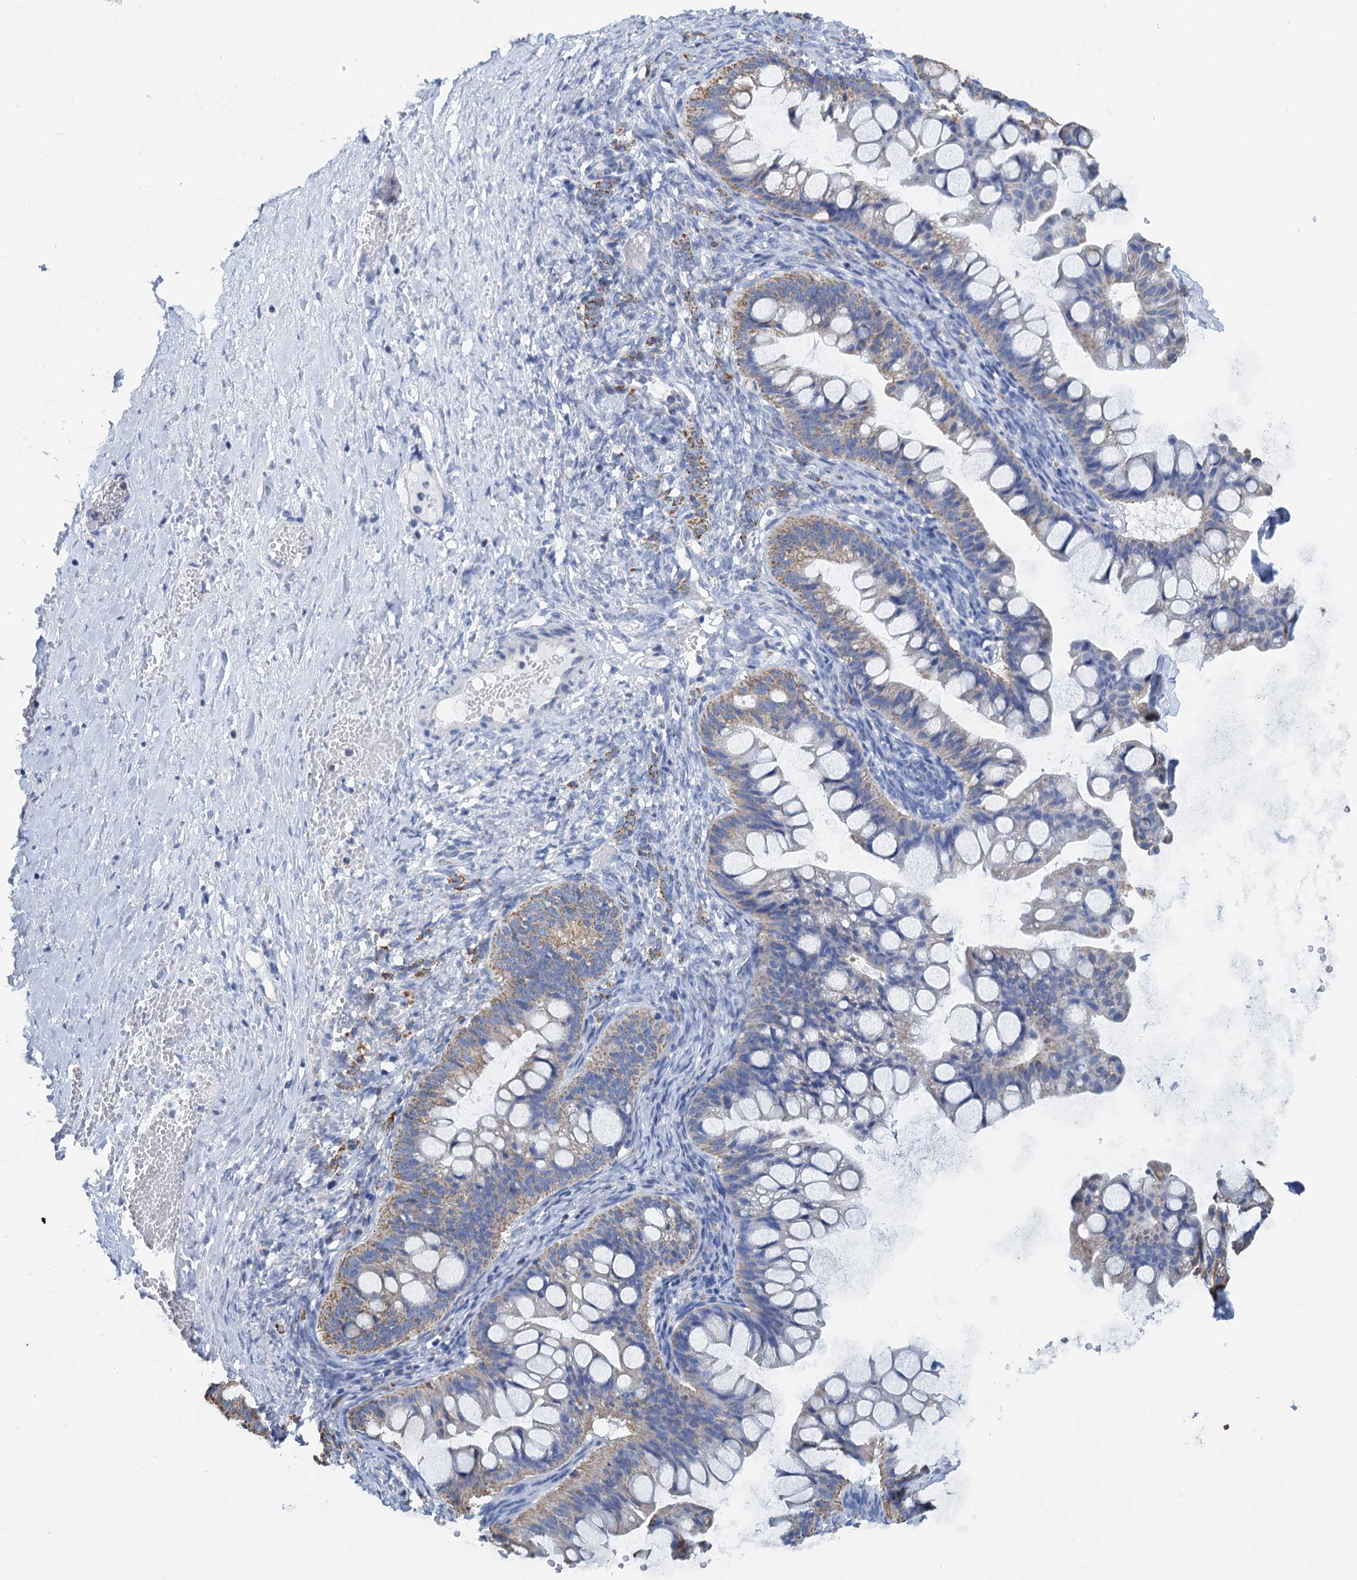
{"staining": {"intensity": "weak", "quantity": "25%-75%", "location": "cytoplasmic/membranous"}, "tissue": "ovarian cancer", "cell_type": "Tumor cells", "image_type": "cancer", "snomed": [{"axis": "morphology", "description": "Cystadenocarcinoma, mucinous, NOS"}, {"axis": "topography", "description": "Ovary"}], "caption": "High-power microscopy captured an IHC image of ovarian mucinous cystadenocarcinoma, revealing weak cytoplasmic/membranous expression in approximately 25%-75% of tumor cells.", "gene": "CCP110", "patient": {"sex": "female", "age": 73}}